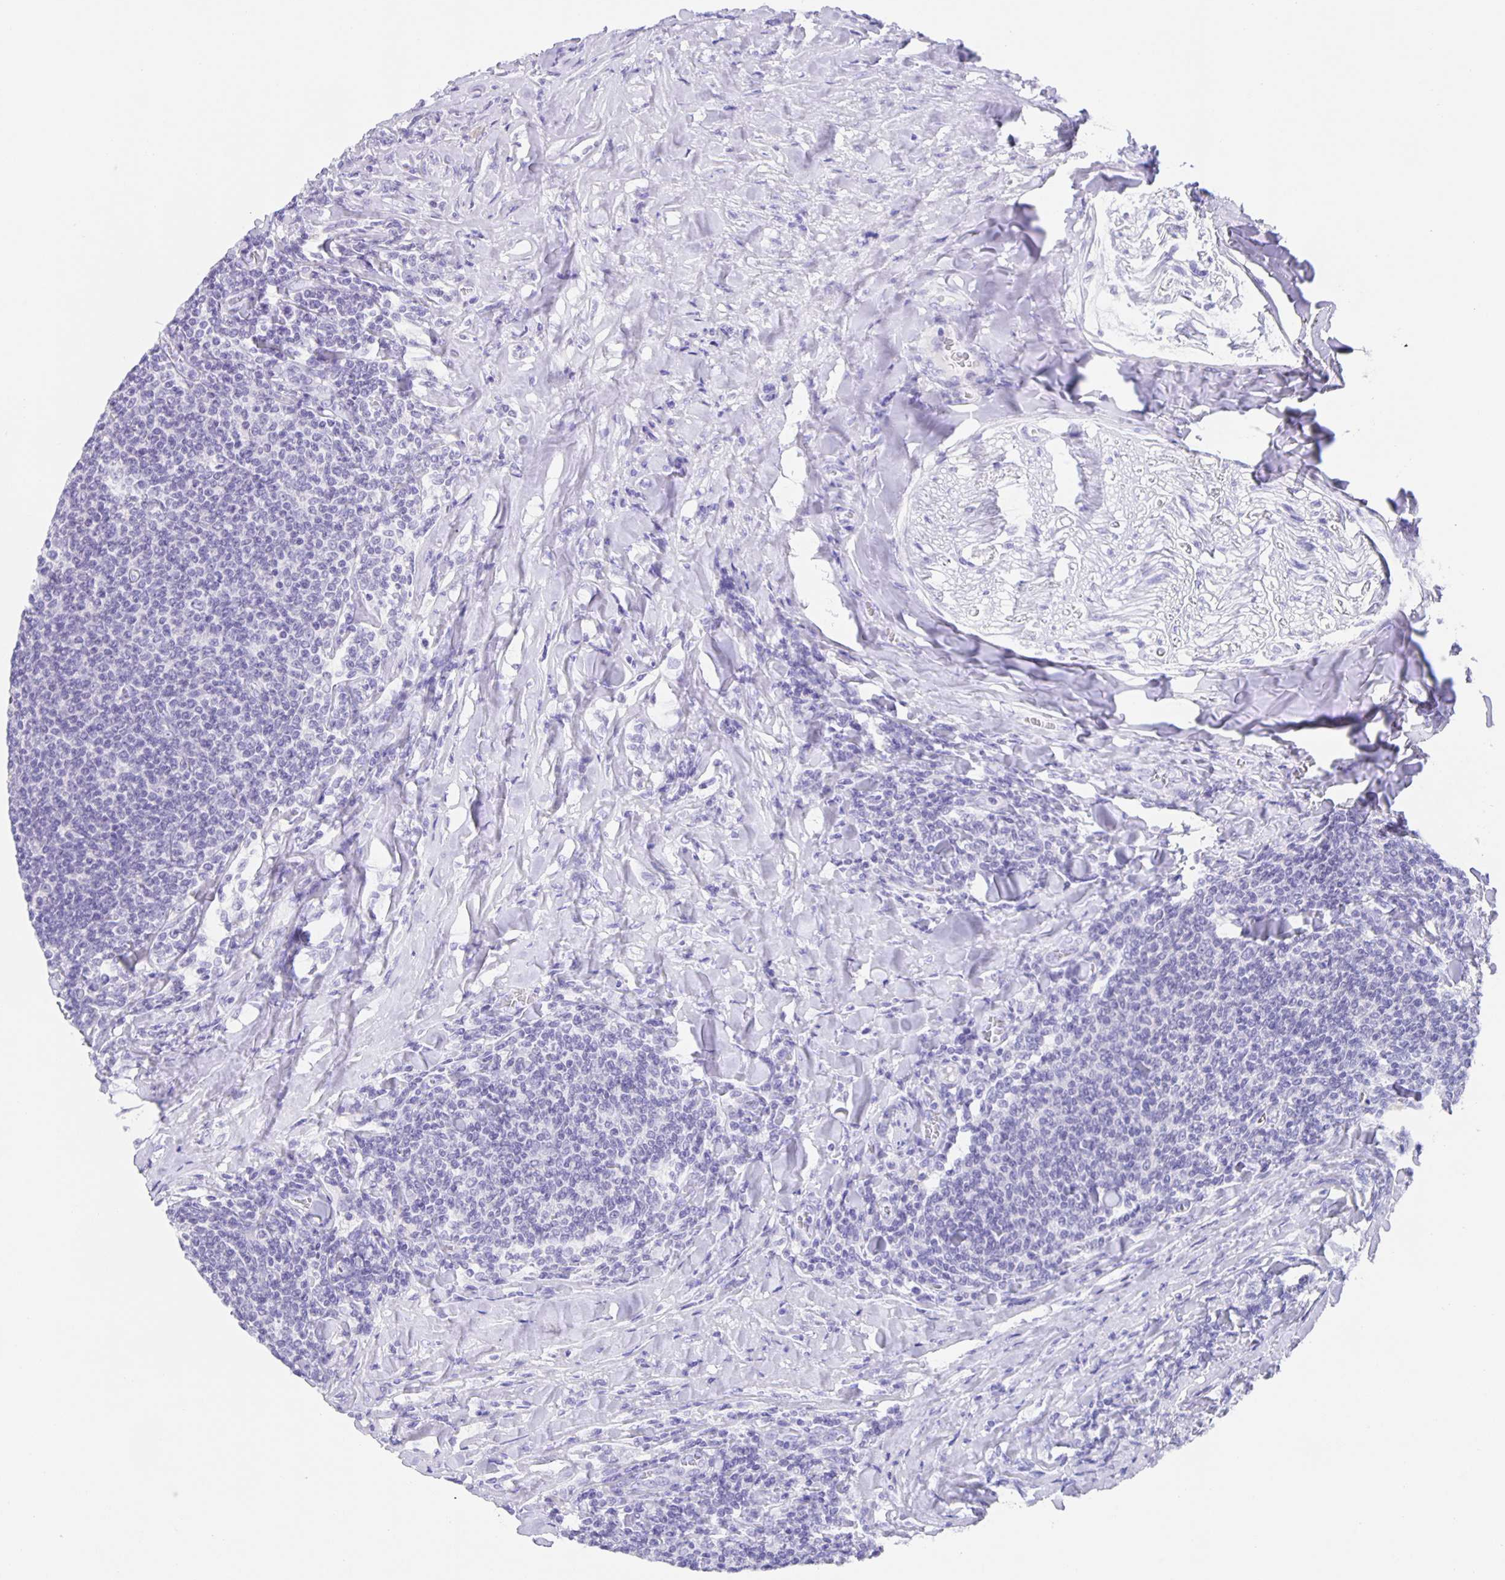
{"staining": {"intensity": "negative", "quantity": "none", "location": "none"}, "tissue": "lymphoma", "cell_type": "Tumor cells", "image_type": "cancer", "snomed": [{"axis": "morphology", "description": "Malignant lymphoma, non-Hodgkin's type, Low grade"}, {"axis": "topography", "description": "Lymph node"}], "caption": "This histopathology image is of malignant lymphoma, non-Hodgkin's type (low-grade) stained with immunohistochemistry to label a protein in brown with the nuclei are counter-stained blue. There is no positivity in tumor cells. Nuclei are stained in blue.", "gene": "GUCA2A", "patient": {"sex": "male", "age": 52}}